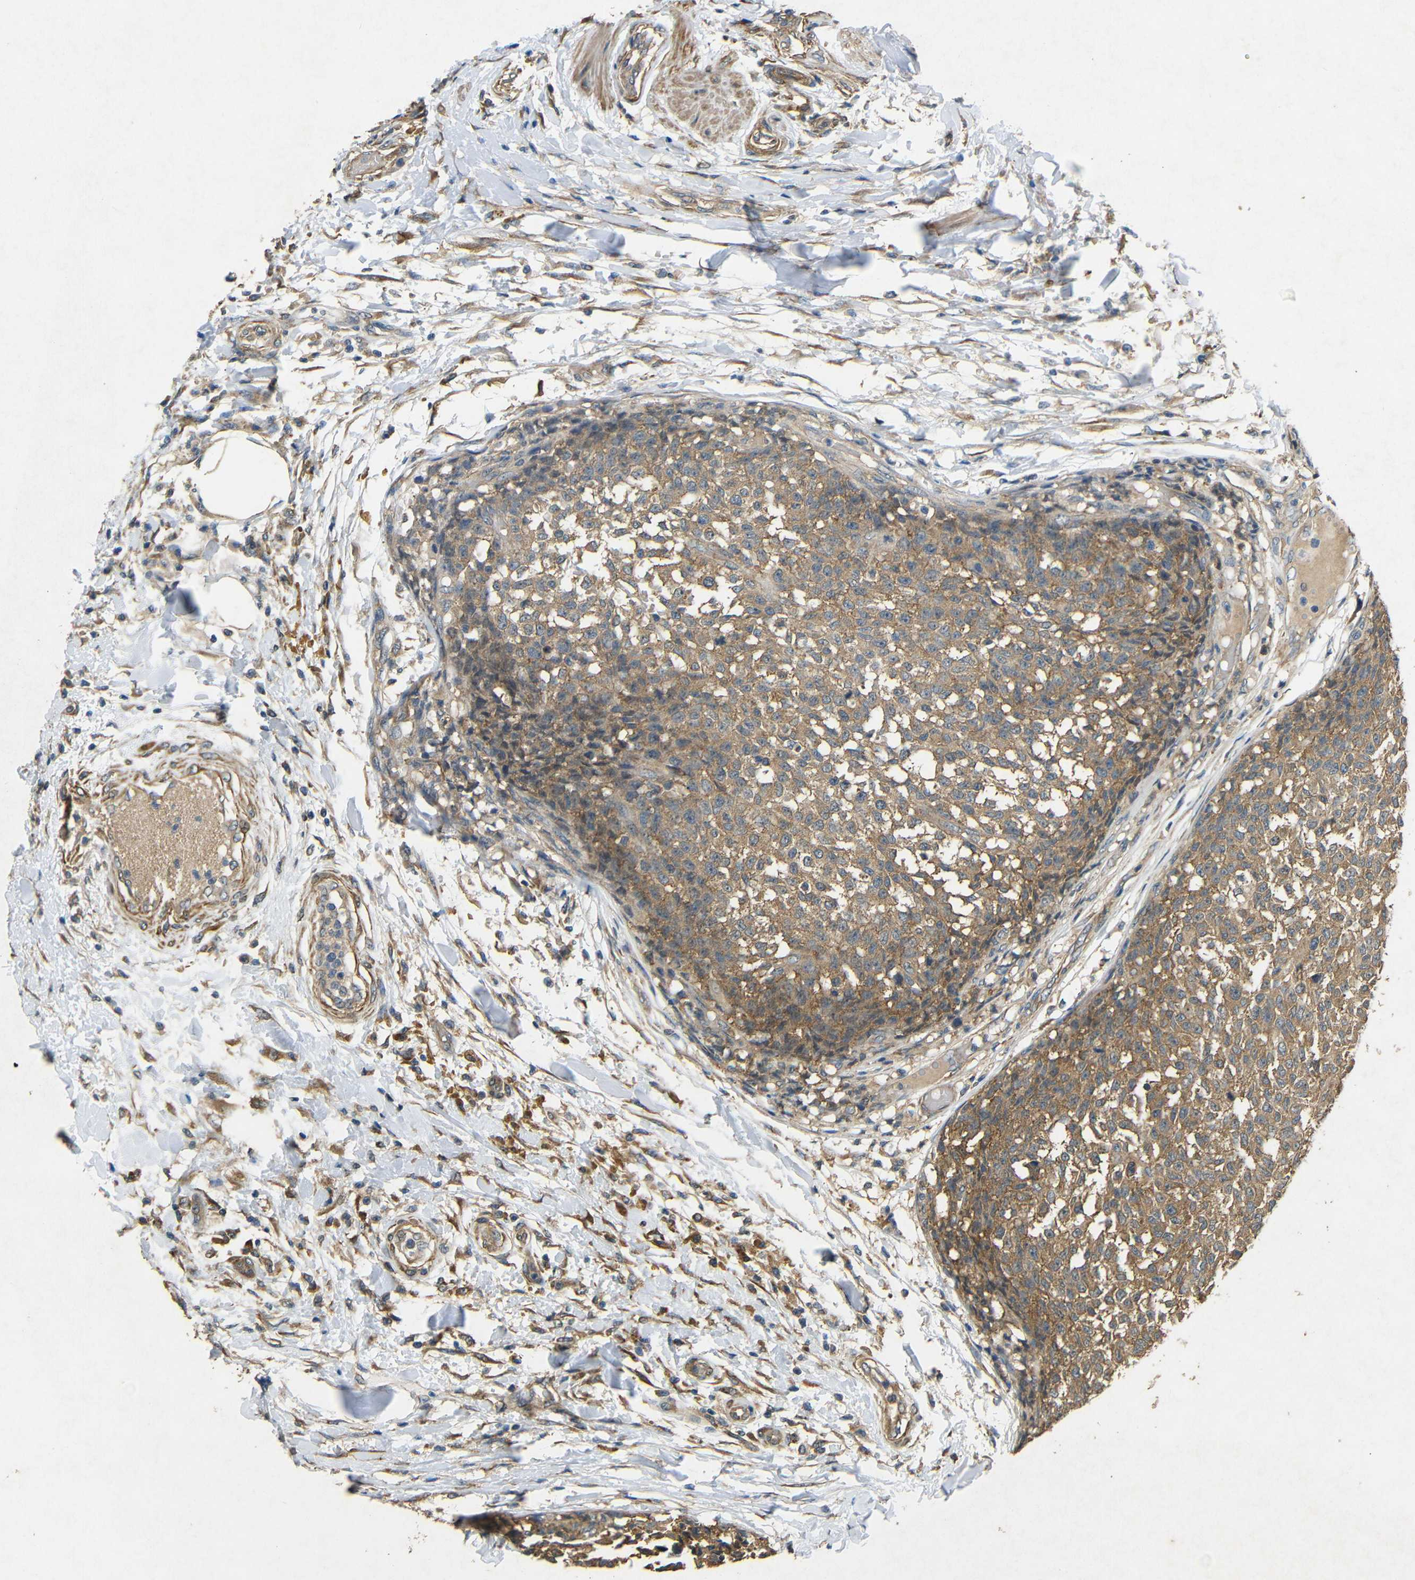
{"staining": {"intensity": "moderate", "quantity": ">75%", "location": "cytoplasmic/membranous"}, "tissue": "testis cancer", "cell_type": "Tumor cells", "image_type": "cancer", "snomed": [{"axis": "morphology", "description": "Seminoma, NOS"}, {"axis": "topography", "description": "Testis"}], "caption": "This histopathology image exhibits IHC staining of seminoma (testis), with medium moderate cytoplasmic/membranous staining in approximately >75% of tumor cells.", "gene": "BNIP3", "patient": {"sex": "male", "age": 59}}